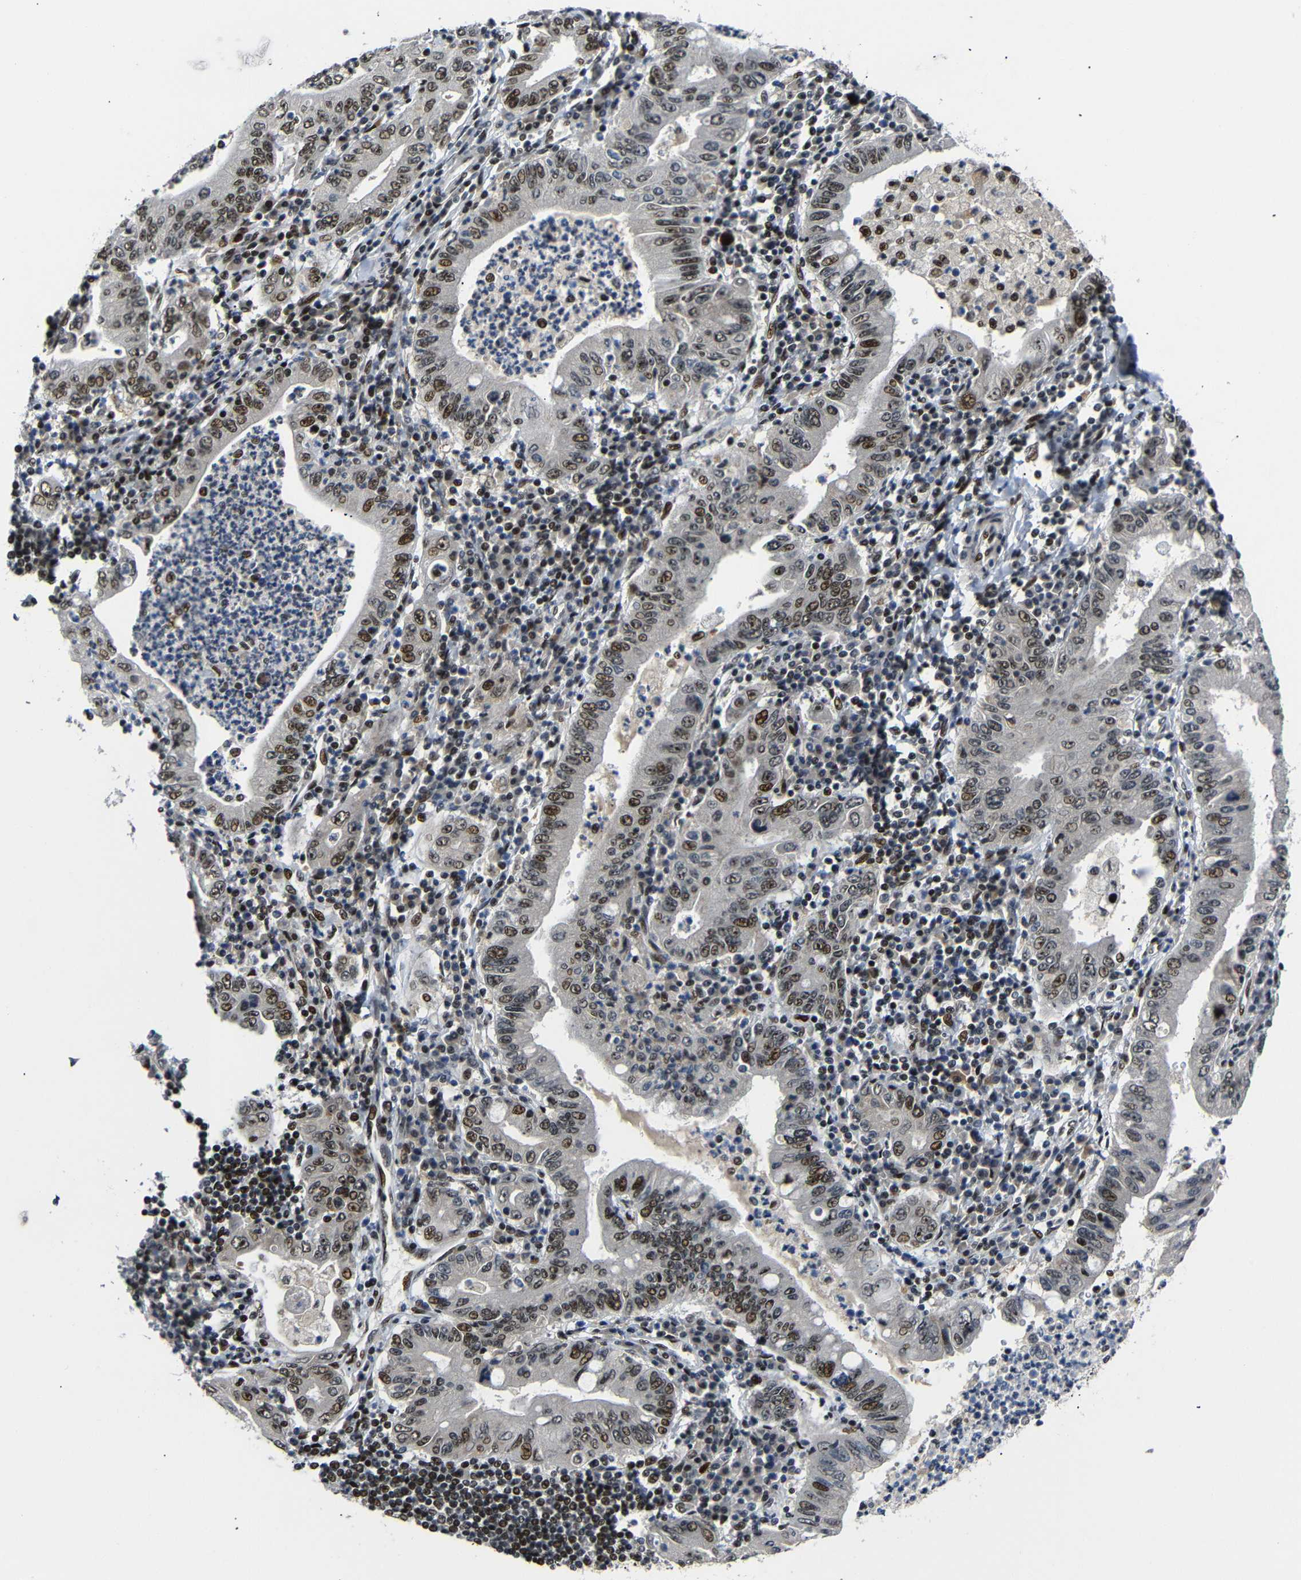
{"staining": {"intensity": "moderate", "quantity": ">75%", "location": "nuclear"}, "tissue": "stomach cancer", "cell_type": "Tumor cells", "image_type": "cancer", "snomed": [{"axis": "morphology", "description": "Normal tissue, NOS"}, {"axis": "morphology", "description": "Adenocarcinoma, NOS"}, {"axis": "topography", "description": "Esophagus"}, {"axis": "topography", "description": "Stomach, upper"}, {"axis": "topography", "description": "Peripheral nerve tissue"}], "caption": "Moderate nuclear protein positivity is present in approximately >75% of tumor cells in stomach cancer (adenocarcinoma). Immunohistochemistry stains the protein in brown and the nuclei are stained blue.", "gene": "SETDB2", "patient": {"sex": "male", "age": 62}}